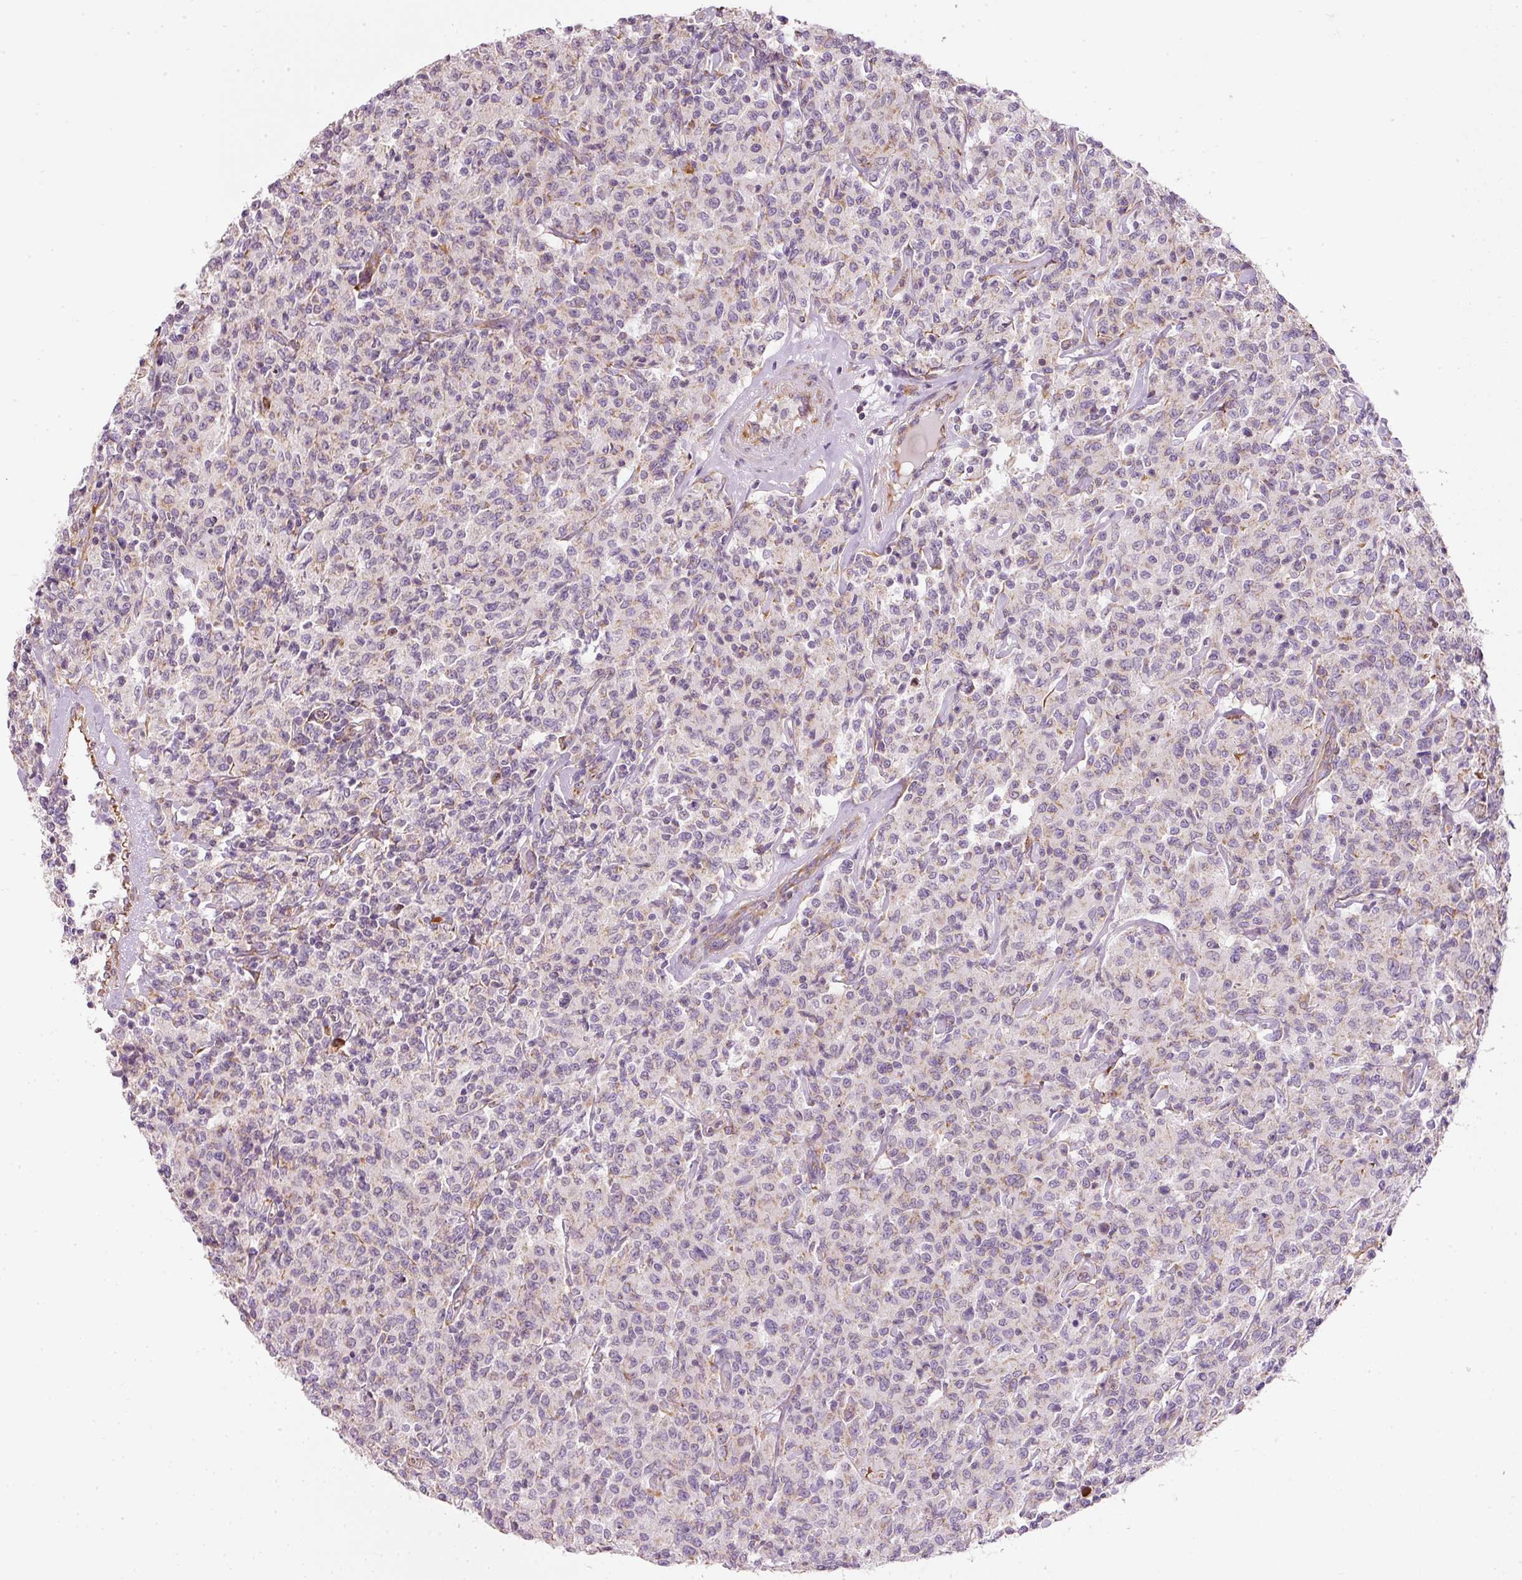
{"staining": {"intensity": "negative", "quantity": "none", "location": "none"}, "tissue": "lymphoma", "cell_type": "Tumor cells", "image_type": "cancer", "snomed": [{"axis": "morphology", "description": "Malignant lymphoma, non-Hodgkin's type, Low grade"}, {"axis": "topography", "description": "Small intestine"}], "caption": "High magnification brightfield microscopy of lymphoma stained with DAB (3,3'-diaminobenzidine) (brown) and counterstained with hematoxylin (blue): tumor cells show no significant staining.", "gene": "MORN4", "patient": {"sex": "female", "age": 59}}